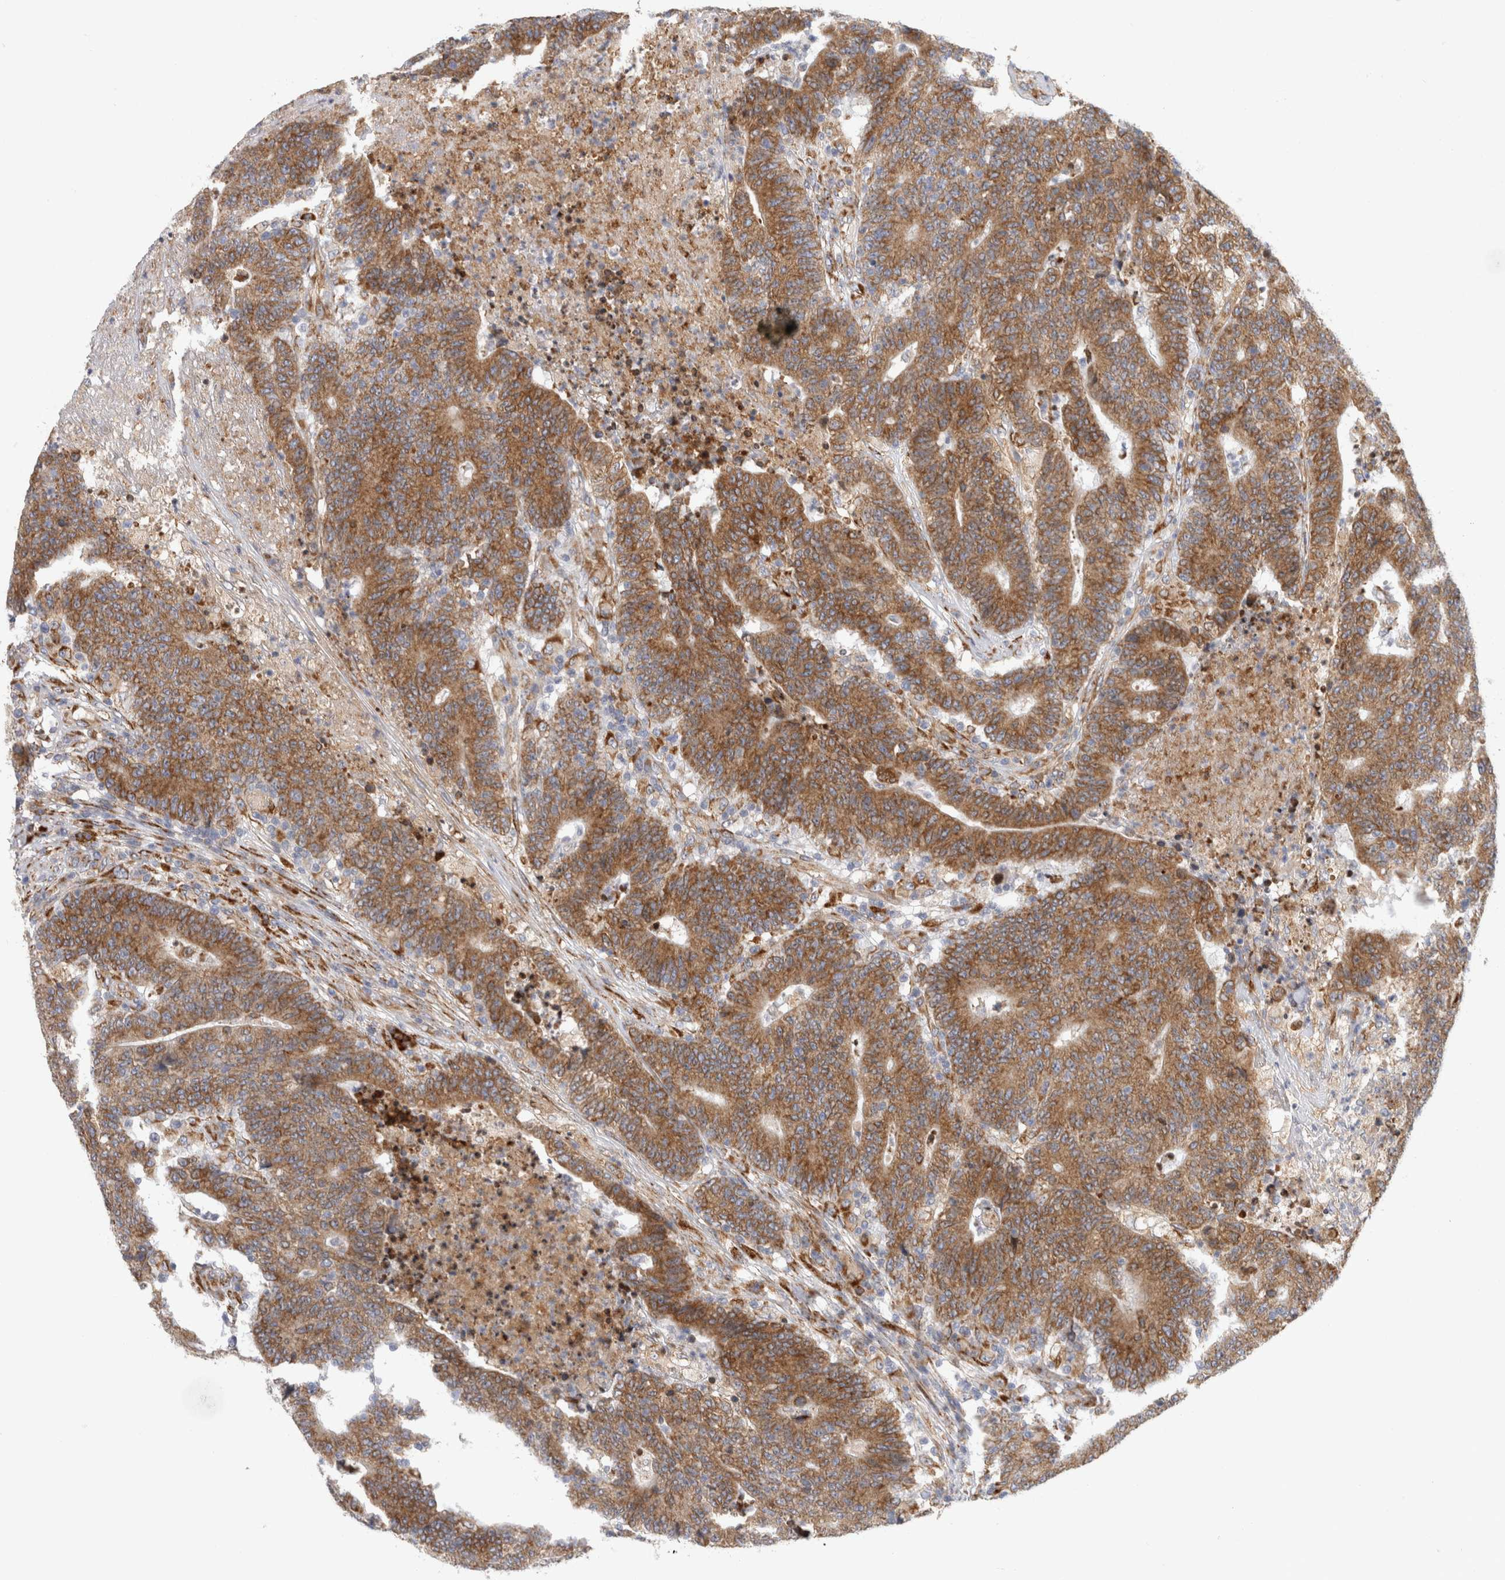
{"staining": {"intensity": "moderate", "quantity": ">75%", "location": "cytoplasmic/membranous"}, "tissue": "colorectal cancer", "cell_type": "Tumor cells", "image_type": "cancer", "snomed": [{"axis": "morphology", "description": "Normal tissue, NOS"}, {"axis": "morphology", "description": "Adenocarcinoma, NOS"}, {"axis": "topography", "description": "Colon"}], "caption": "Immunohistochemical staining of colorectal cancer (adenocarcinoma) exhibits medium levels of moderate cytoplasmic/membranous protein positivity in about >75% of tumor cells. (brown staining indicates protein expression, while blue staining denotes nuclei).", "gene": "RPN2", "patient": {"sex": "female", "age": 75}}